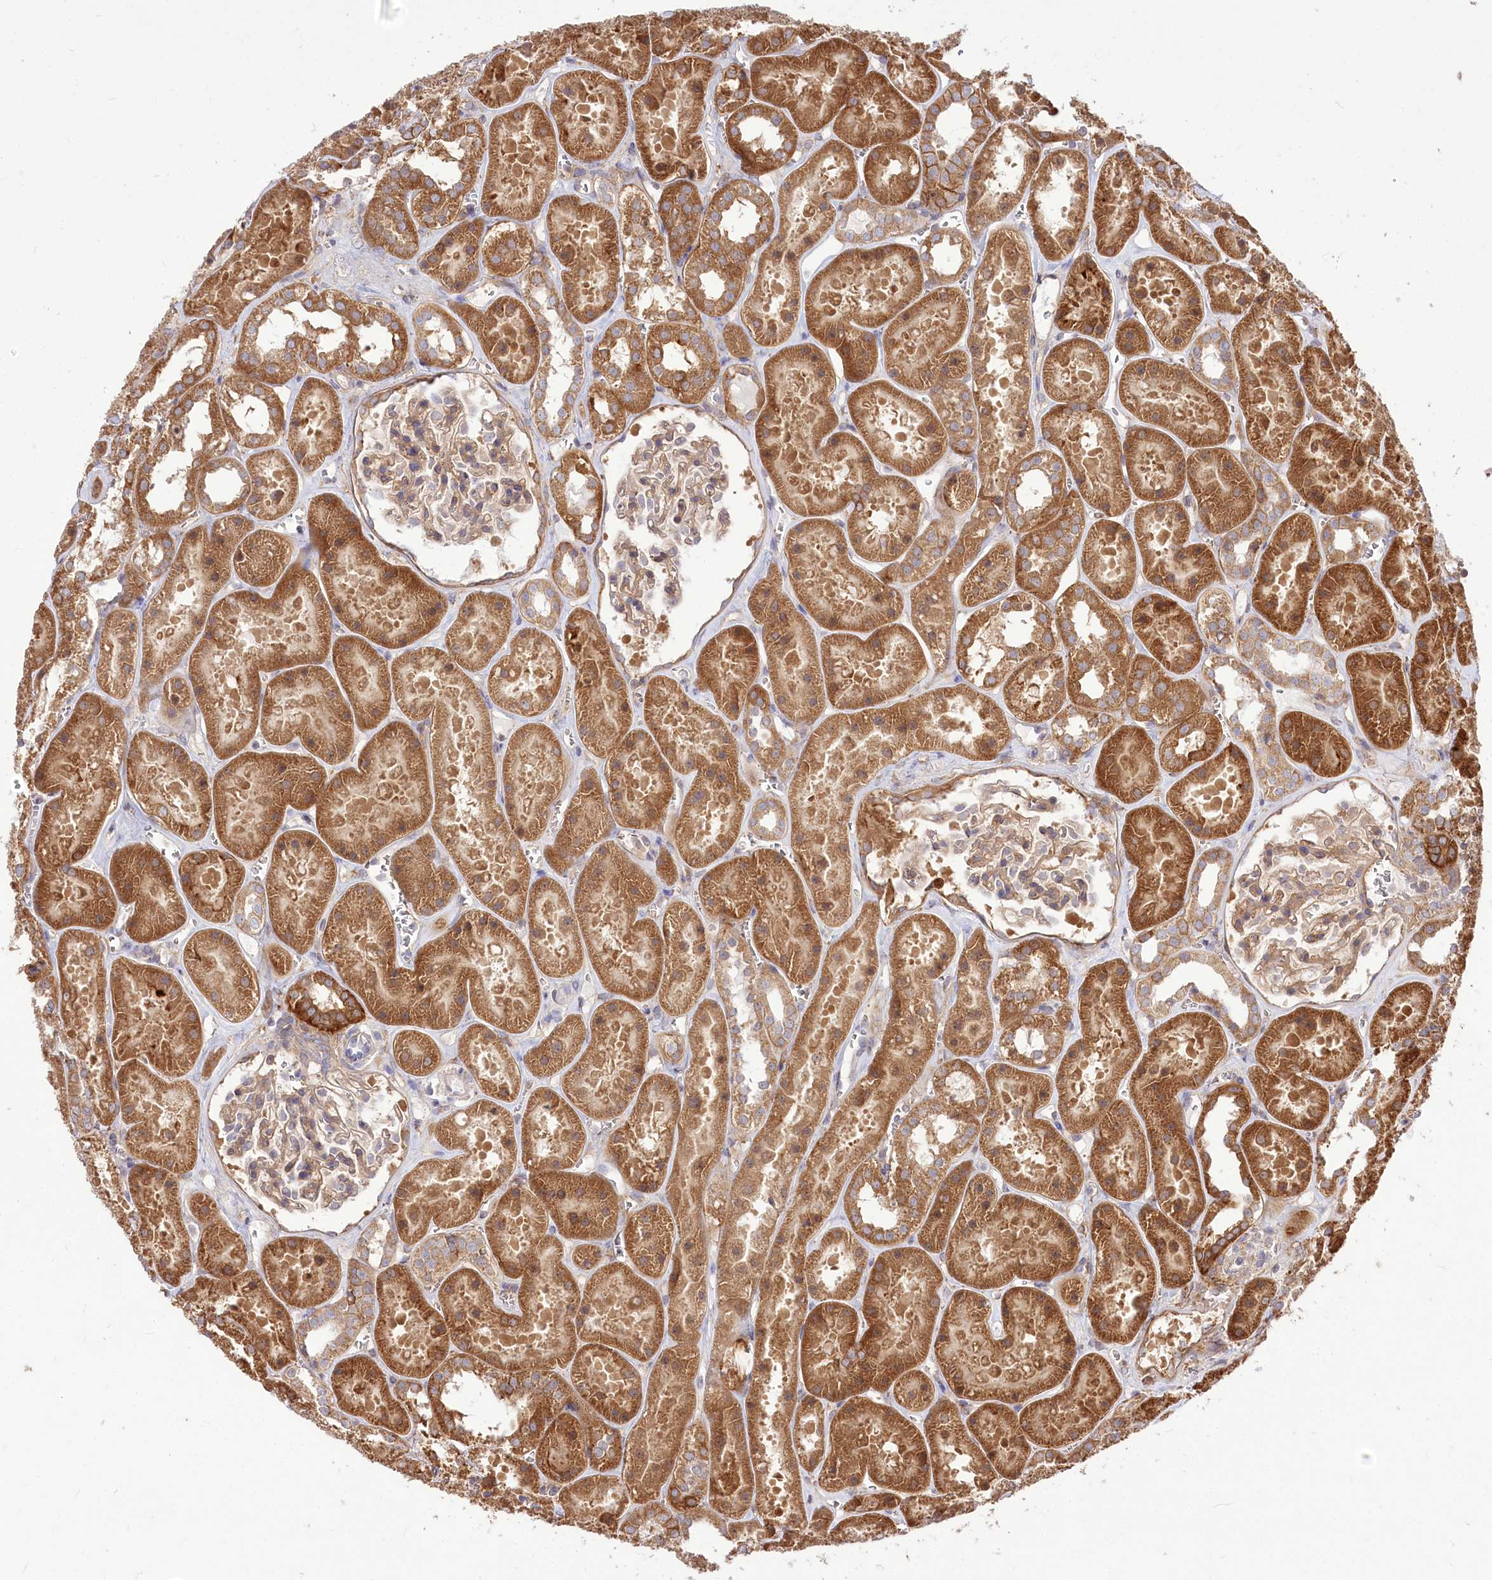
{"staining": {"intensity": "moderate", "quantity": ">75%", "location": "cytoplasmic/membranous"}, "tissue": "kidney", "cell_type": "Cells in glomeruli", "image_type": "normal", "snomed": [{"axis": "morphology", "description": "Normal tissue, NOS"}, {"axis": "topography", "description": "Kidney"}], "caption": "The micrograph demonstrates a brown stain indicating the presence of a protein in the cytoplasmic/membranous of cells in glomeruli in kidney. (Stains: DAB in brown, nuclei in blue, Microscopy: brightfield microscopy at high magnification).", "gene": "XYLB", "patient": {"sex": "female", "age": 41}}